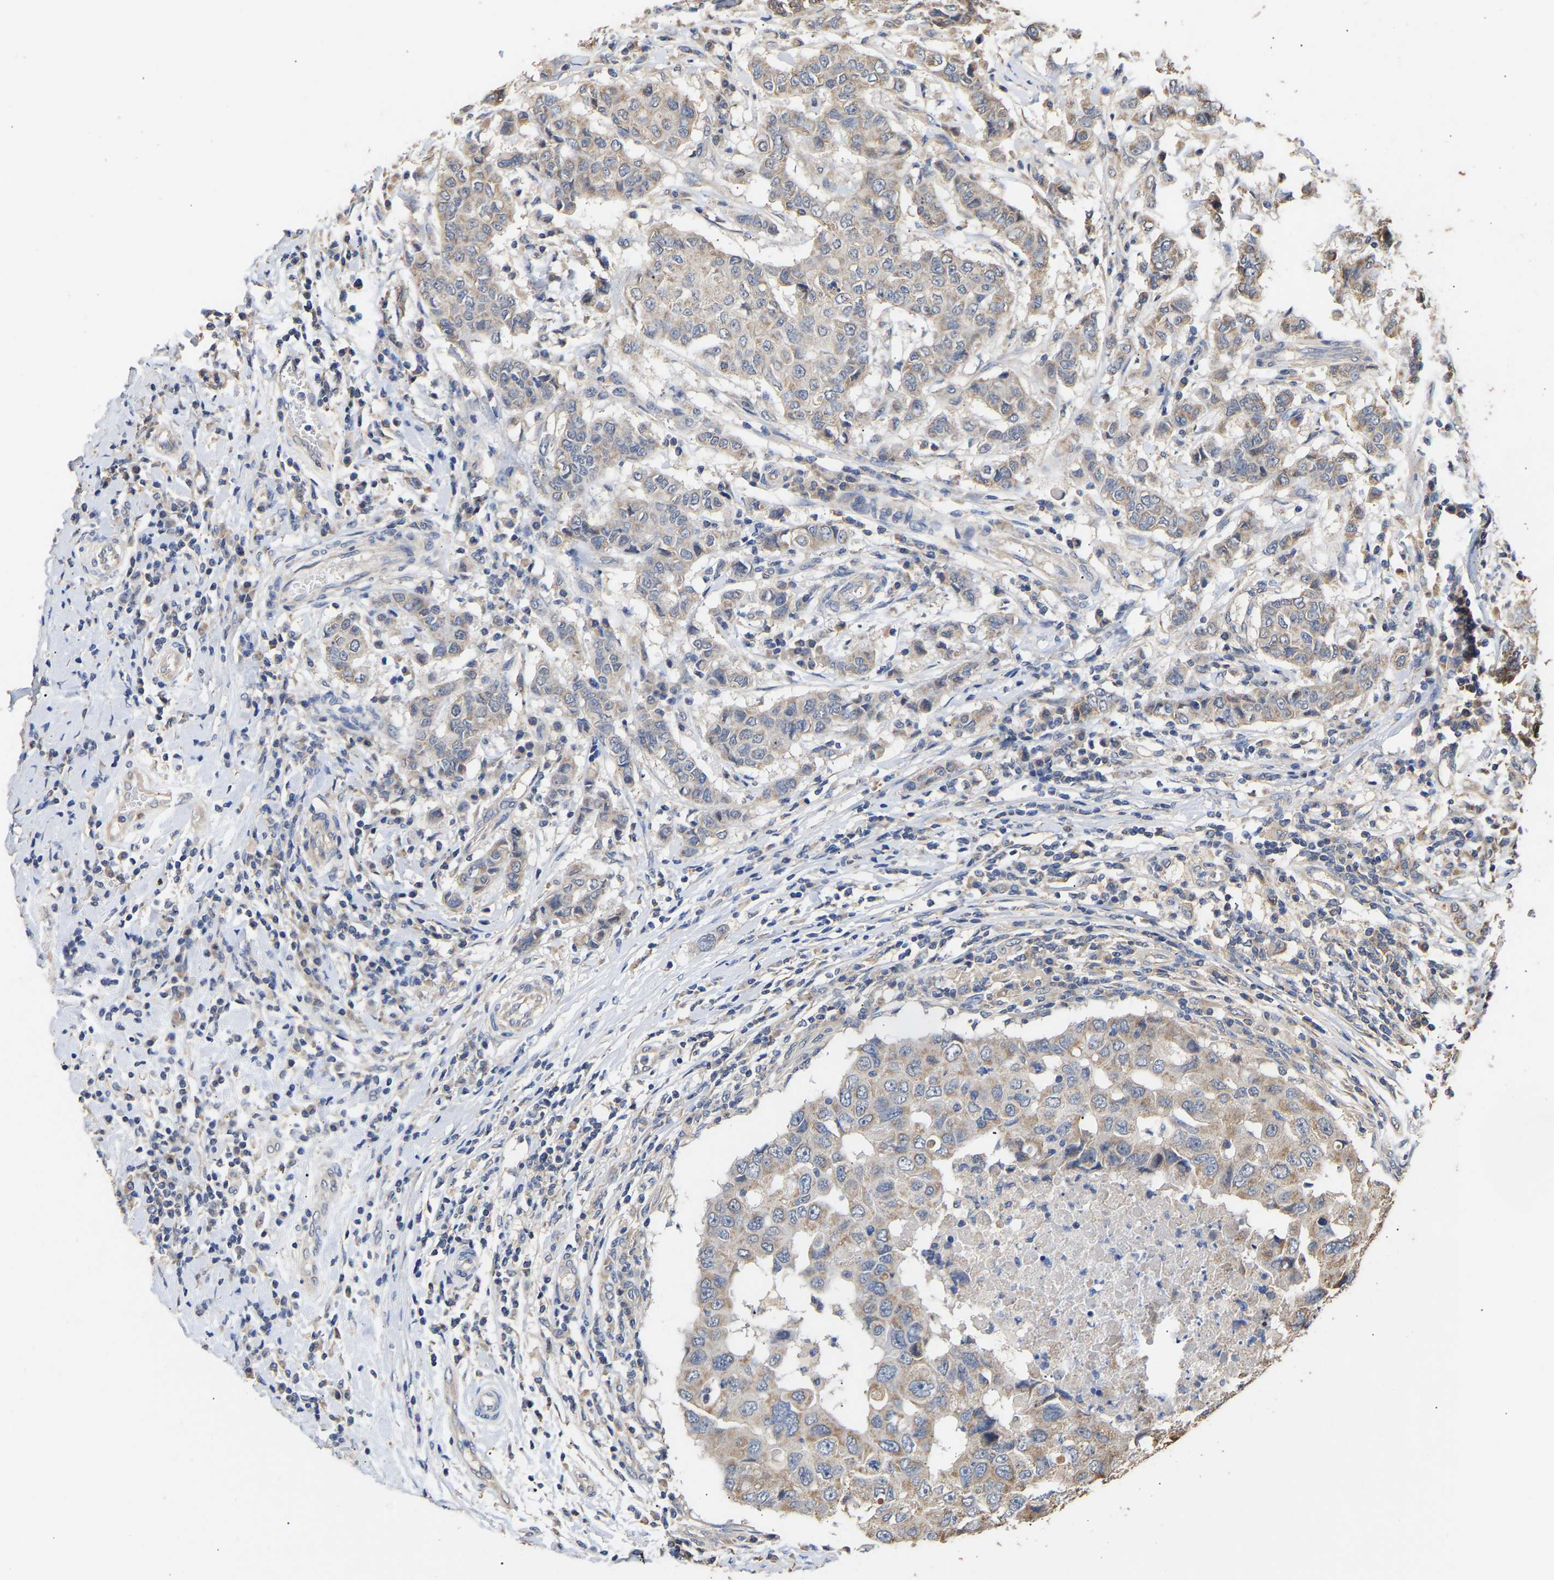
{"staining": {"intensity": "weak", "quantity": ">75%", "location": "cytoplasmic/membranous"}, "tissue": "breast cancer", "cell_type": "Tumor cells", "image_type": "cancer", "snomed": [{"axis": "morphology", "description": "Duct carcinoma"}, {"axis": "topography", "description": "Breast"}], "caption": "Breast cancer (intraductal carcinoma) tissue exhibits weak cytoplasmic/membranous positivity in about >75% of tumor cells", "gene": "ZNF26", "patient": {"sex": "female", "age": 27}}